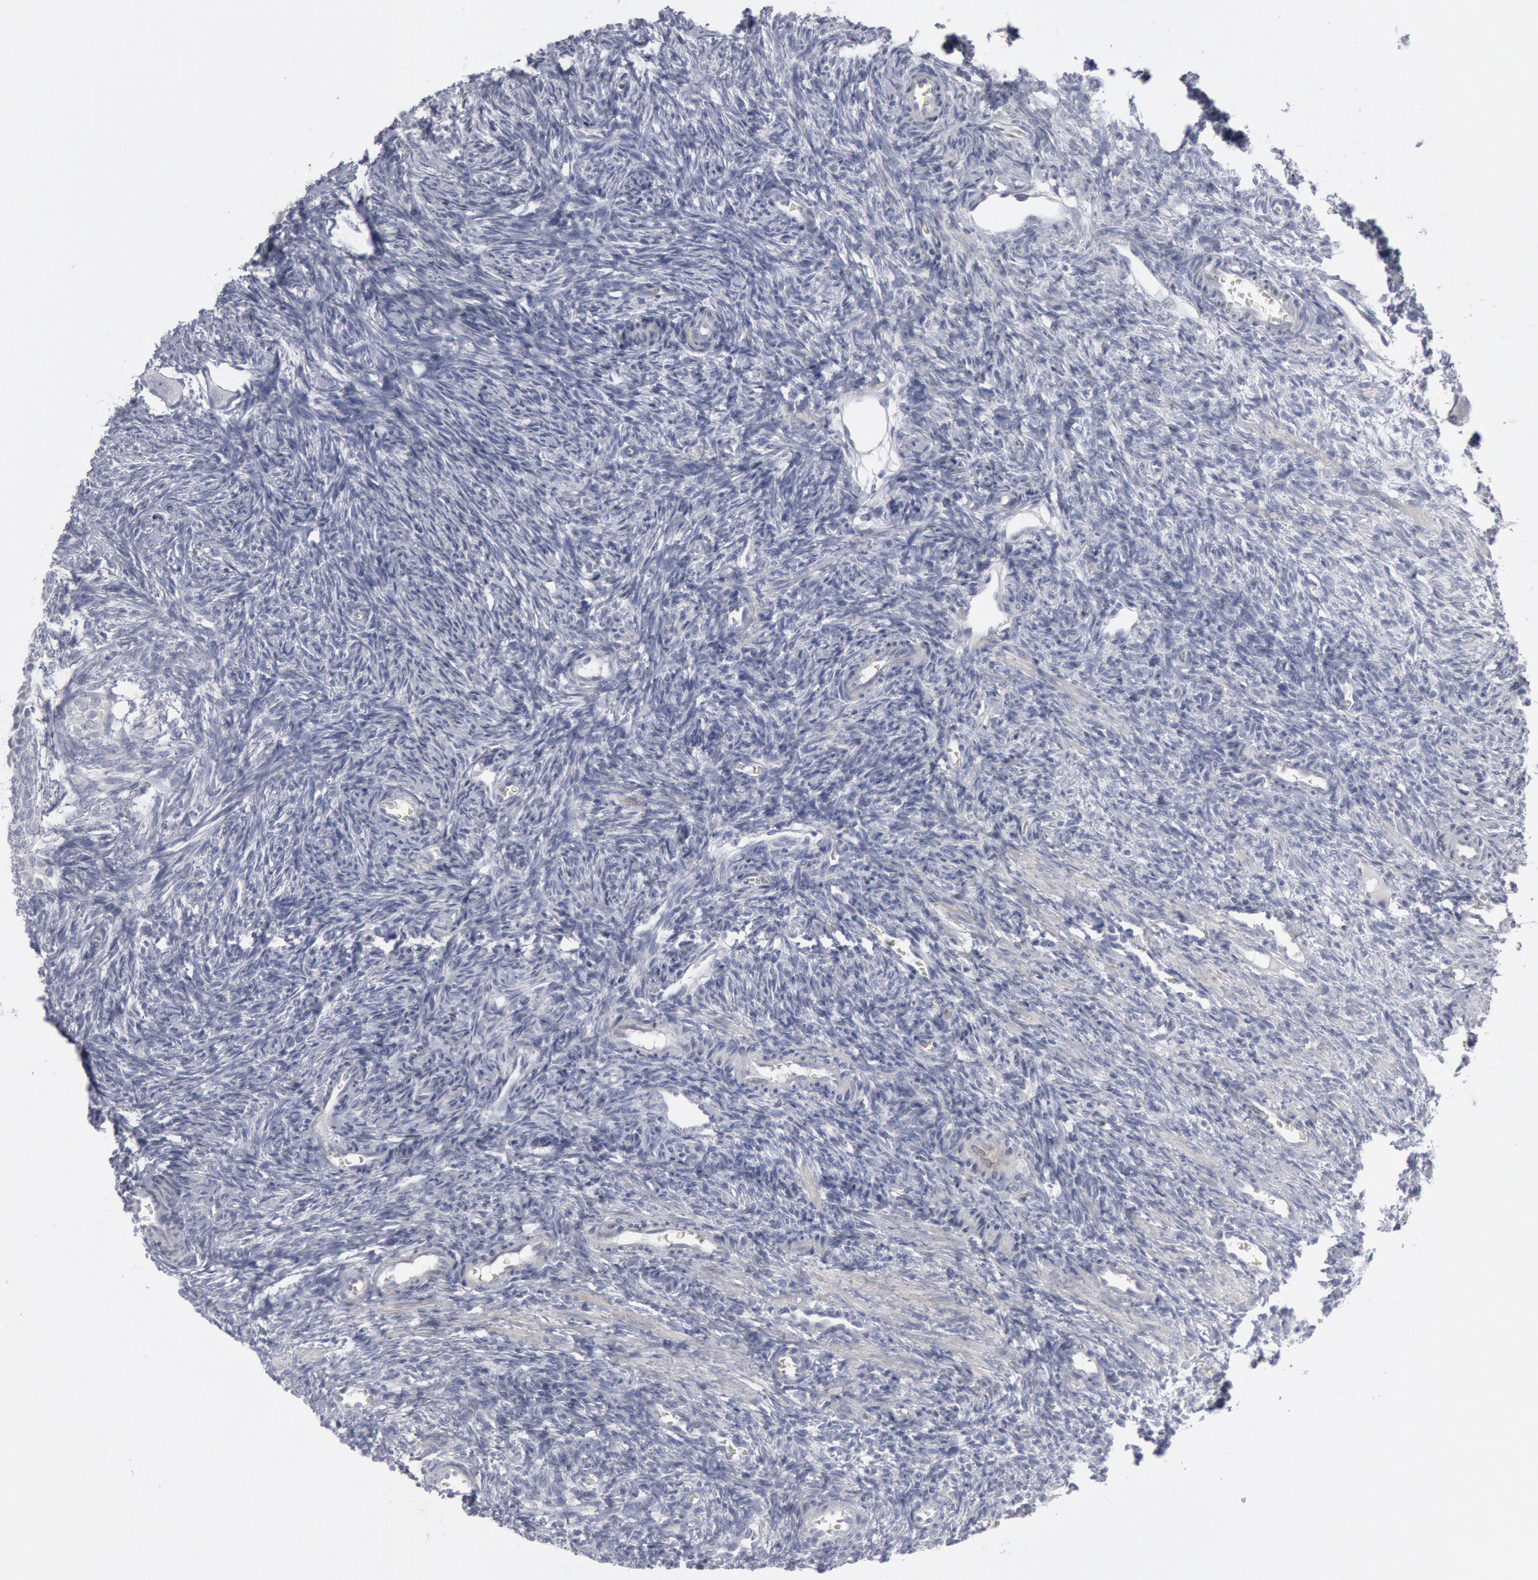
{"staining": {"intensity": "weak", "quantity": "<25%", "location": "cytoplasmic/membranous"}, "tissue": "ovary", "cell_type": "Ovarian stroma cells", "image_type": "normal", "snomed": [{"axis": "morphology", "description": "Normal tissue, NOS"}, {"axis": "topography", "description": "Ovary"}], "caption": "Ovary was stained to show a protein in brown. There is no significant positivity in ovarian stroma cells. (Stains: DAB (3,3'-diaminobenzidine) IHC with hematoxylin counter stain, Microscopy: brightfield microscopy at high magnification).", "gene": "DMC1", "patient": {"sex": "female", "age": 27}}